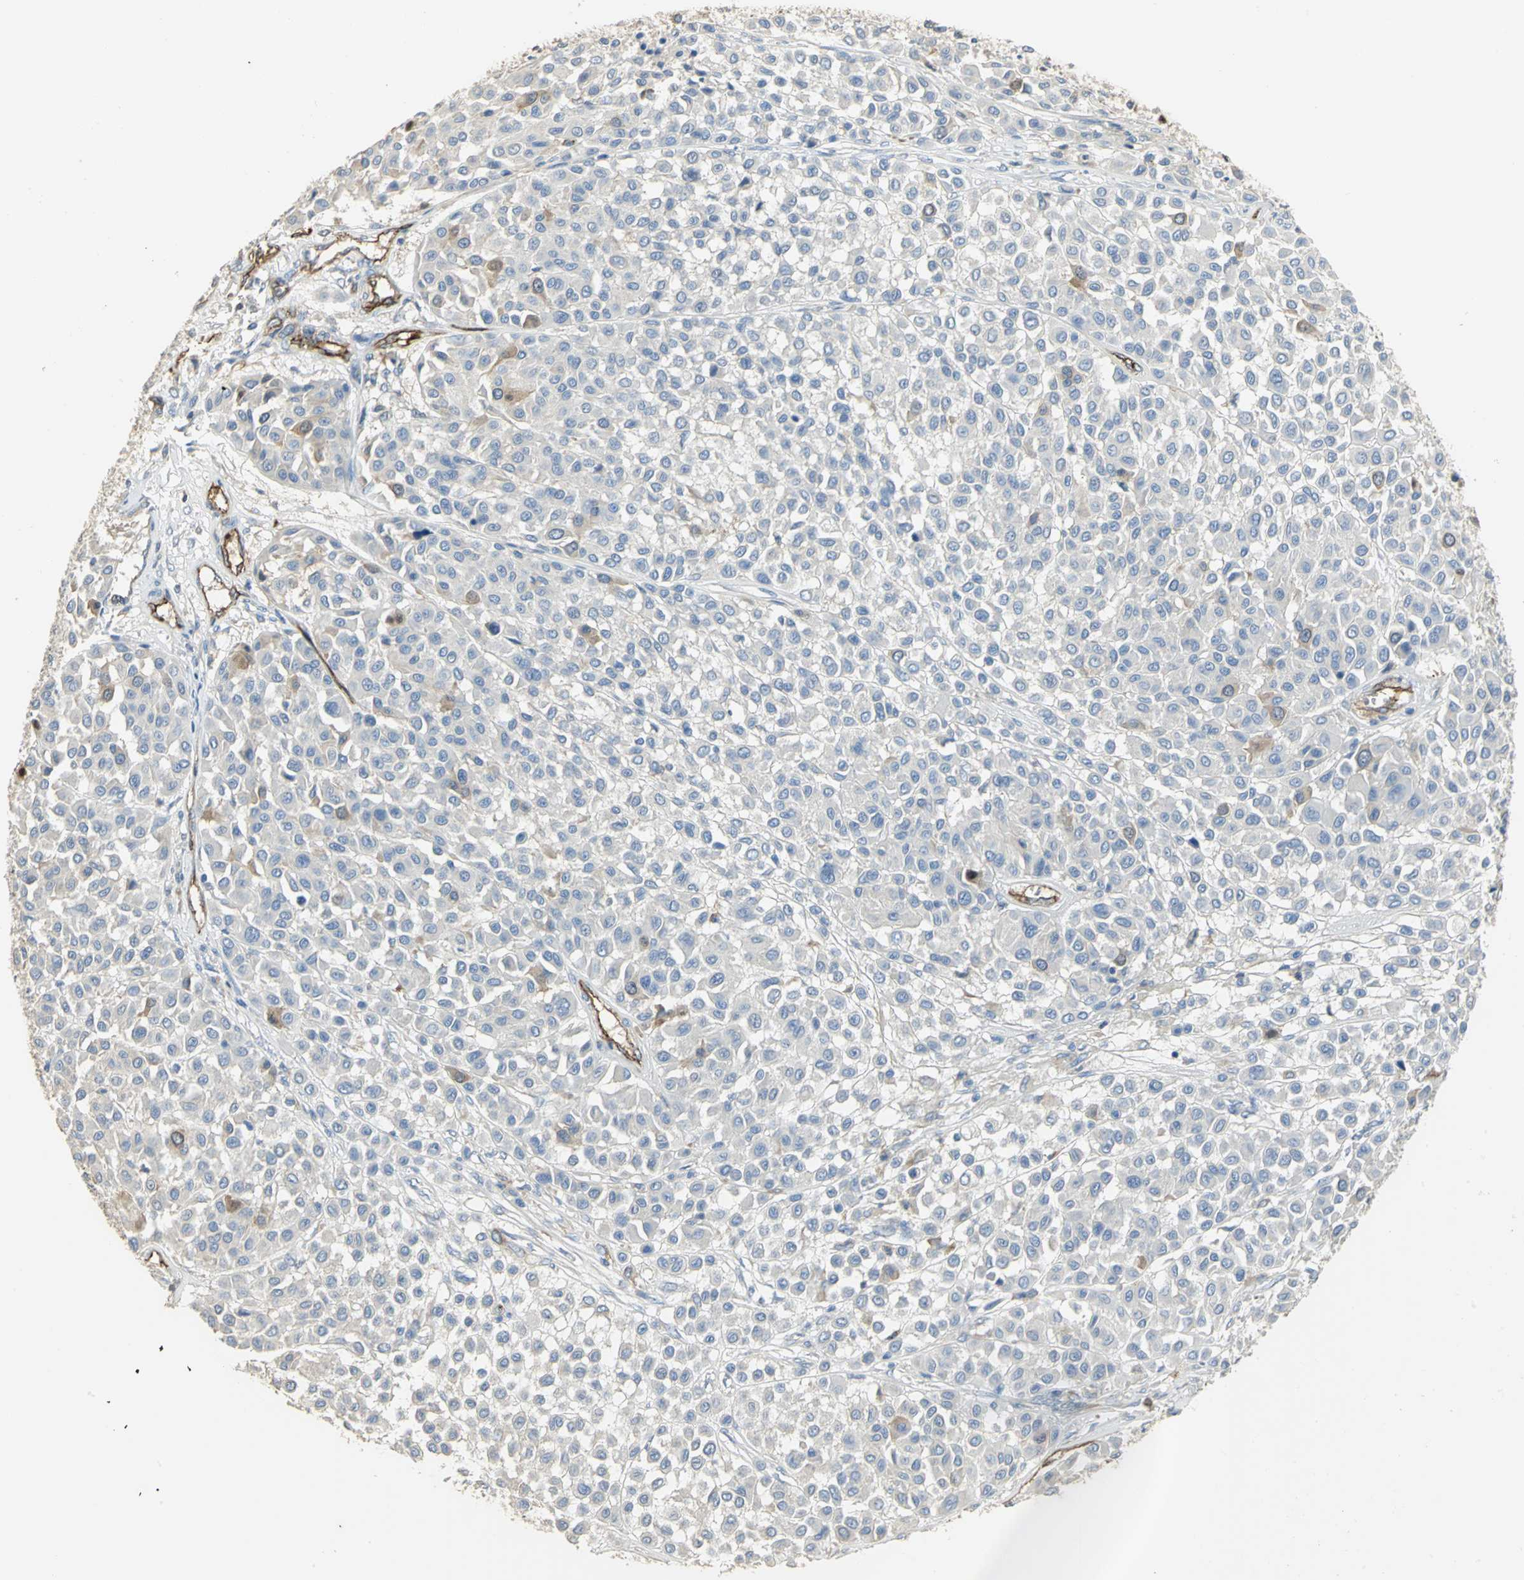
{"staining": {"intensity": "strong", "quantity": "<25%", "location": "cytoplasmic/membranous"}, "tissue": "melanoma", "cell_type": "Tumor cells", "image_type": "cancer", "snomed": [{"axis": "morphology", "description": "Malignant melanoma, Metastatic site"}, {"axis": "topography", "description": "Soft tissue"}], "caption": "A high-resolution photomicrograph shows immunohistochemistry (IHC) staining of melanoma, which displays strong cytoplasmic/membranous staining in approximately <25% of tumor cells. The staining is performed using DAB (3,3'-diaminobenzidine) brown chromogen to label protein expression. The nuclei are counter-stained blue using hematoxylin.", "gene": "DLGAP5", "patient": {"sex": "male", "age": 41}}